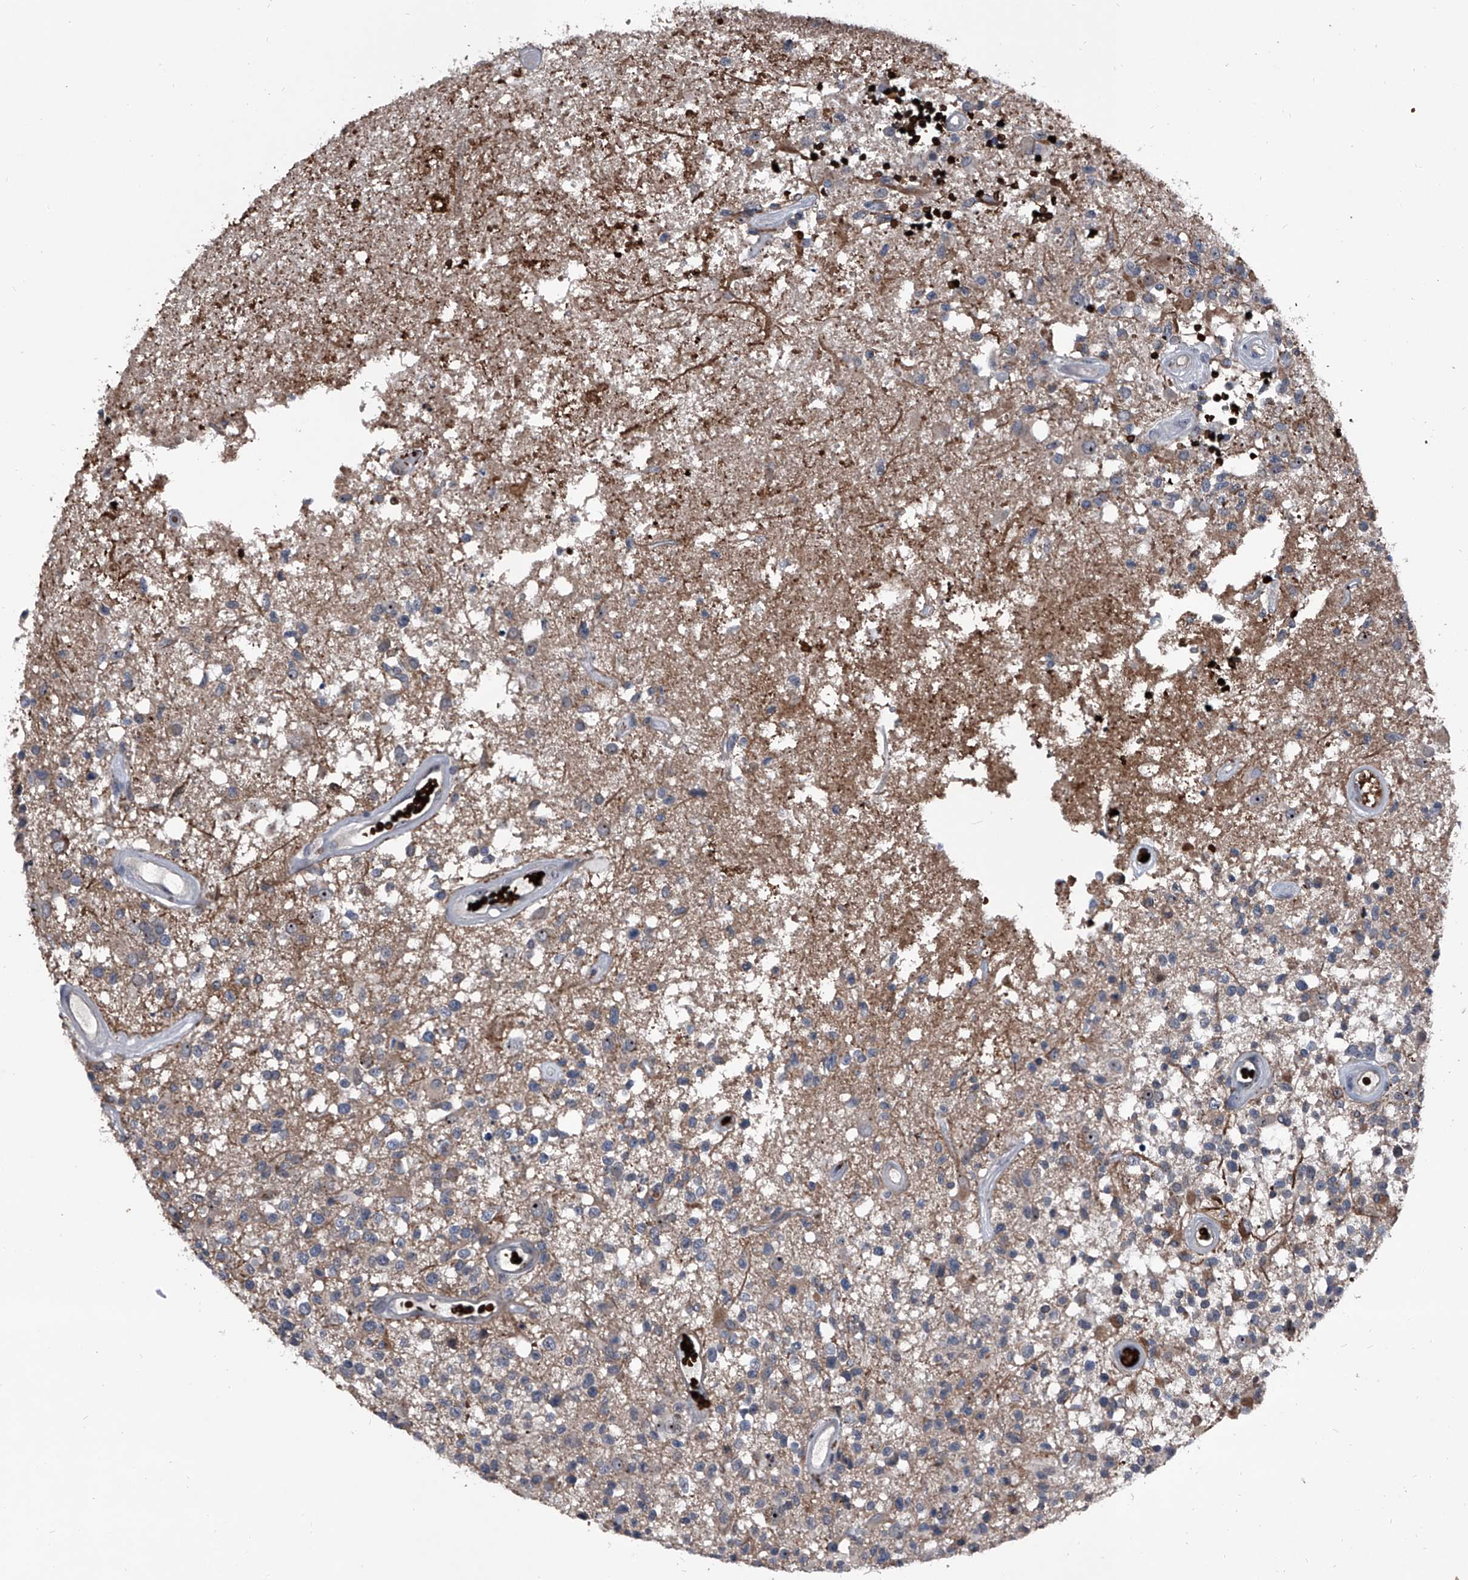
{"staining": {"intensity": "weak", "quantity": "<25%", "location": "cytoplasmic/membranous"}, "tissue": "glioma", "cell_type": "Tumor cells", "image_type": "cancer", "snomed": [{"axis": "morphology", "description": "Glioma, malignant, High grade"}, {"axis": "morphology", "description": "Glioblastoma, NOS"}, {"axis": "topography", "description": "Brain"}], "caption": "IHC photomicrograph of glioma stained for a protein (brown), which shows no positivity in tumor cells.", "gene": "CEP85L", "patient": {"sex": "male", "age": 60}}